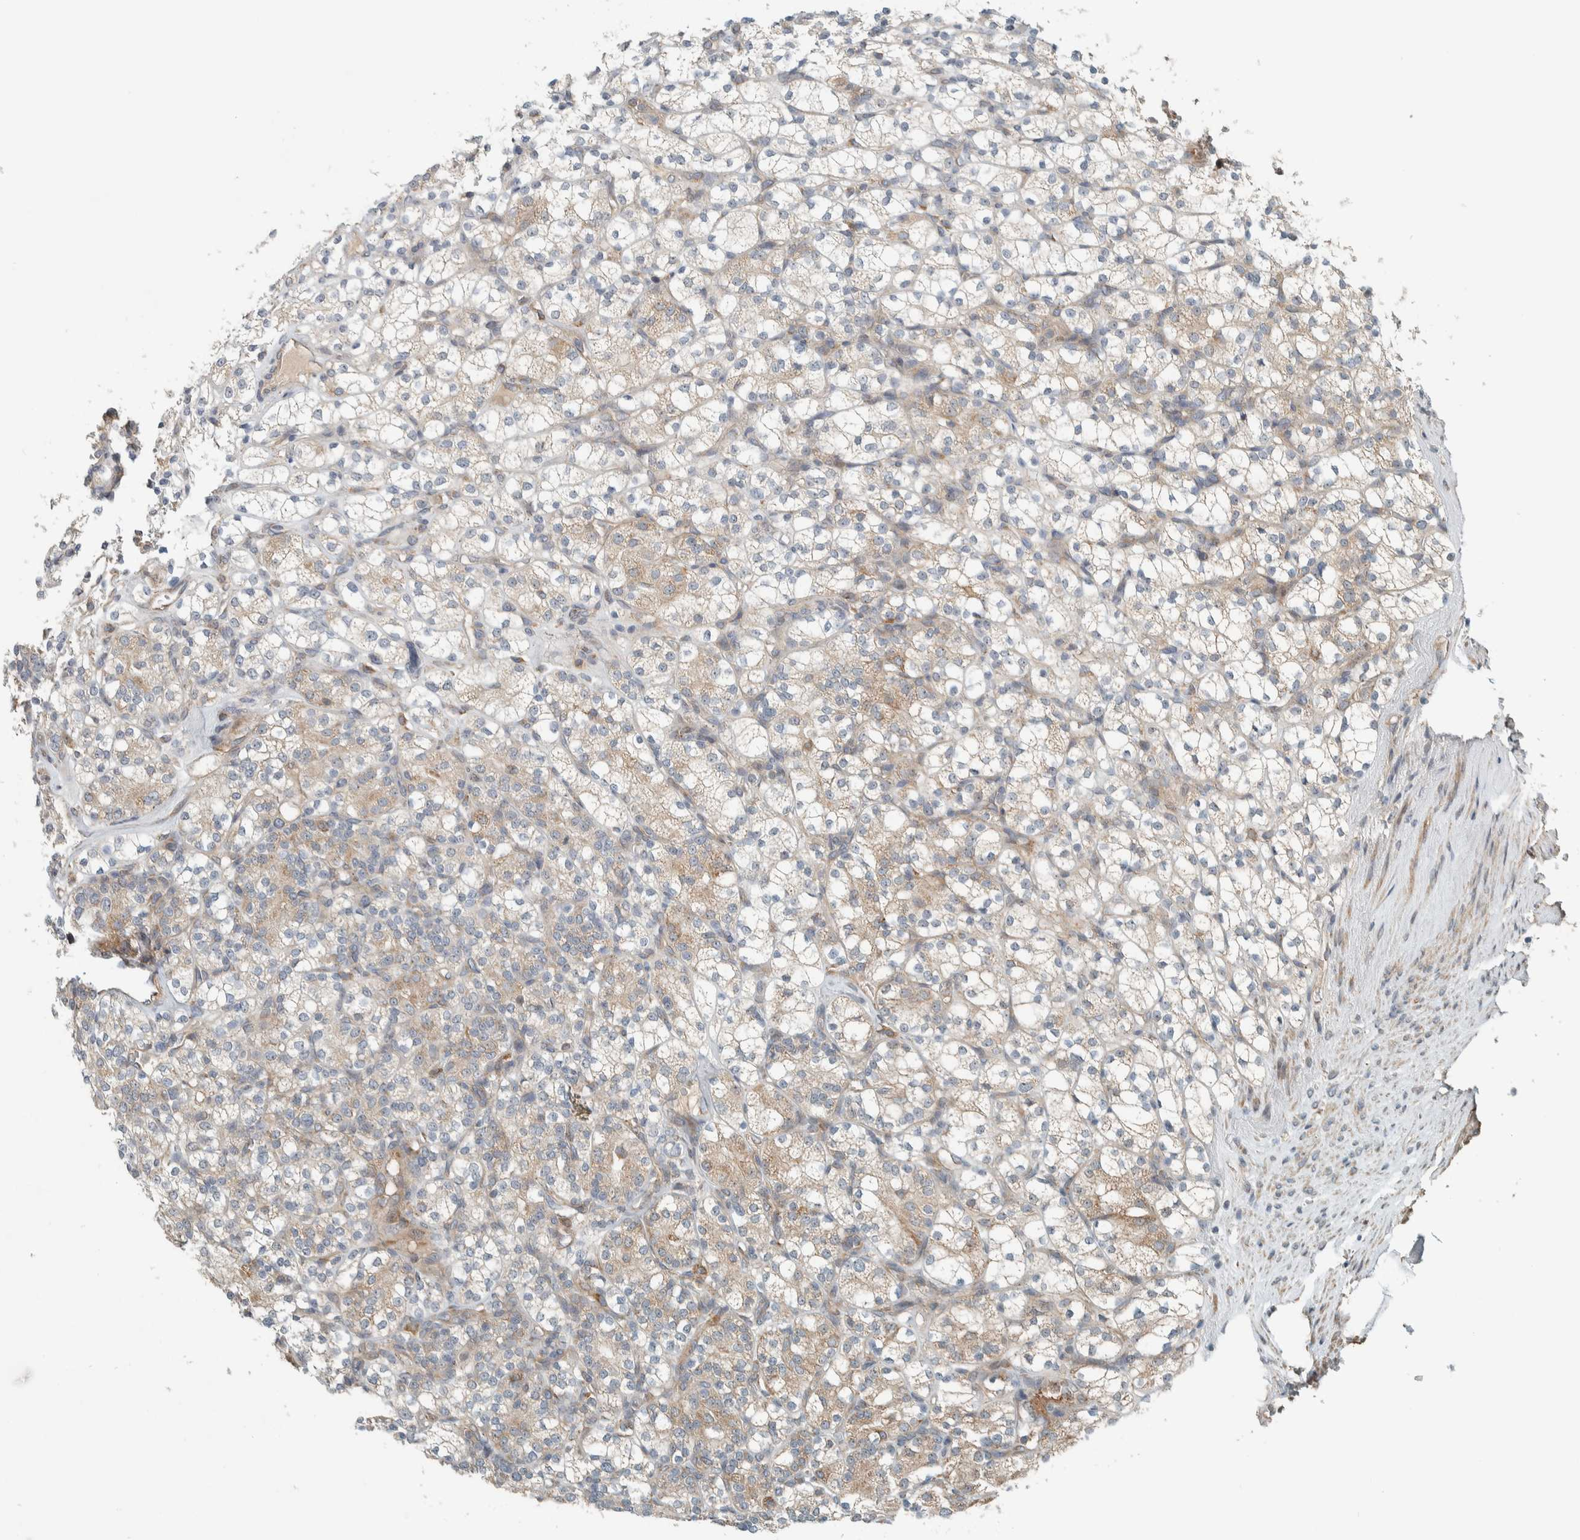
{"staining": {"intensity": "weak", "quantity": ">75%", "location": "cytoplasmic/membranous"}, "tissue": "renal cancer", "cell_type": "Tumor cells", "image_type": "cancer", "snomed": [{"axis": "morphology", "description": "Adenocarcinoma, NOS"}, {"axis": "topography", "description": "Kidney"}], "caption": "This image demonstrates immunohistochemistry staining of renal adenocarcinoma, with low weak cytoplasmic/membranous expression in about >75% of tumor cells.", "gene": "SLFN12L", "patient": {"sex": "male", "age": 77}}